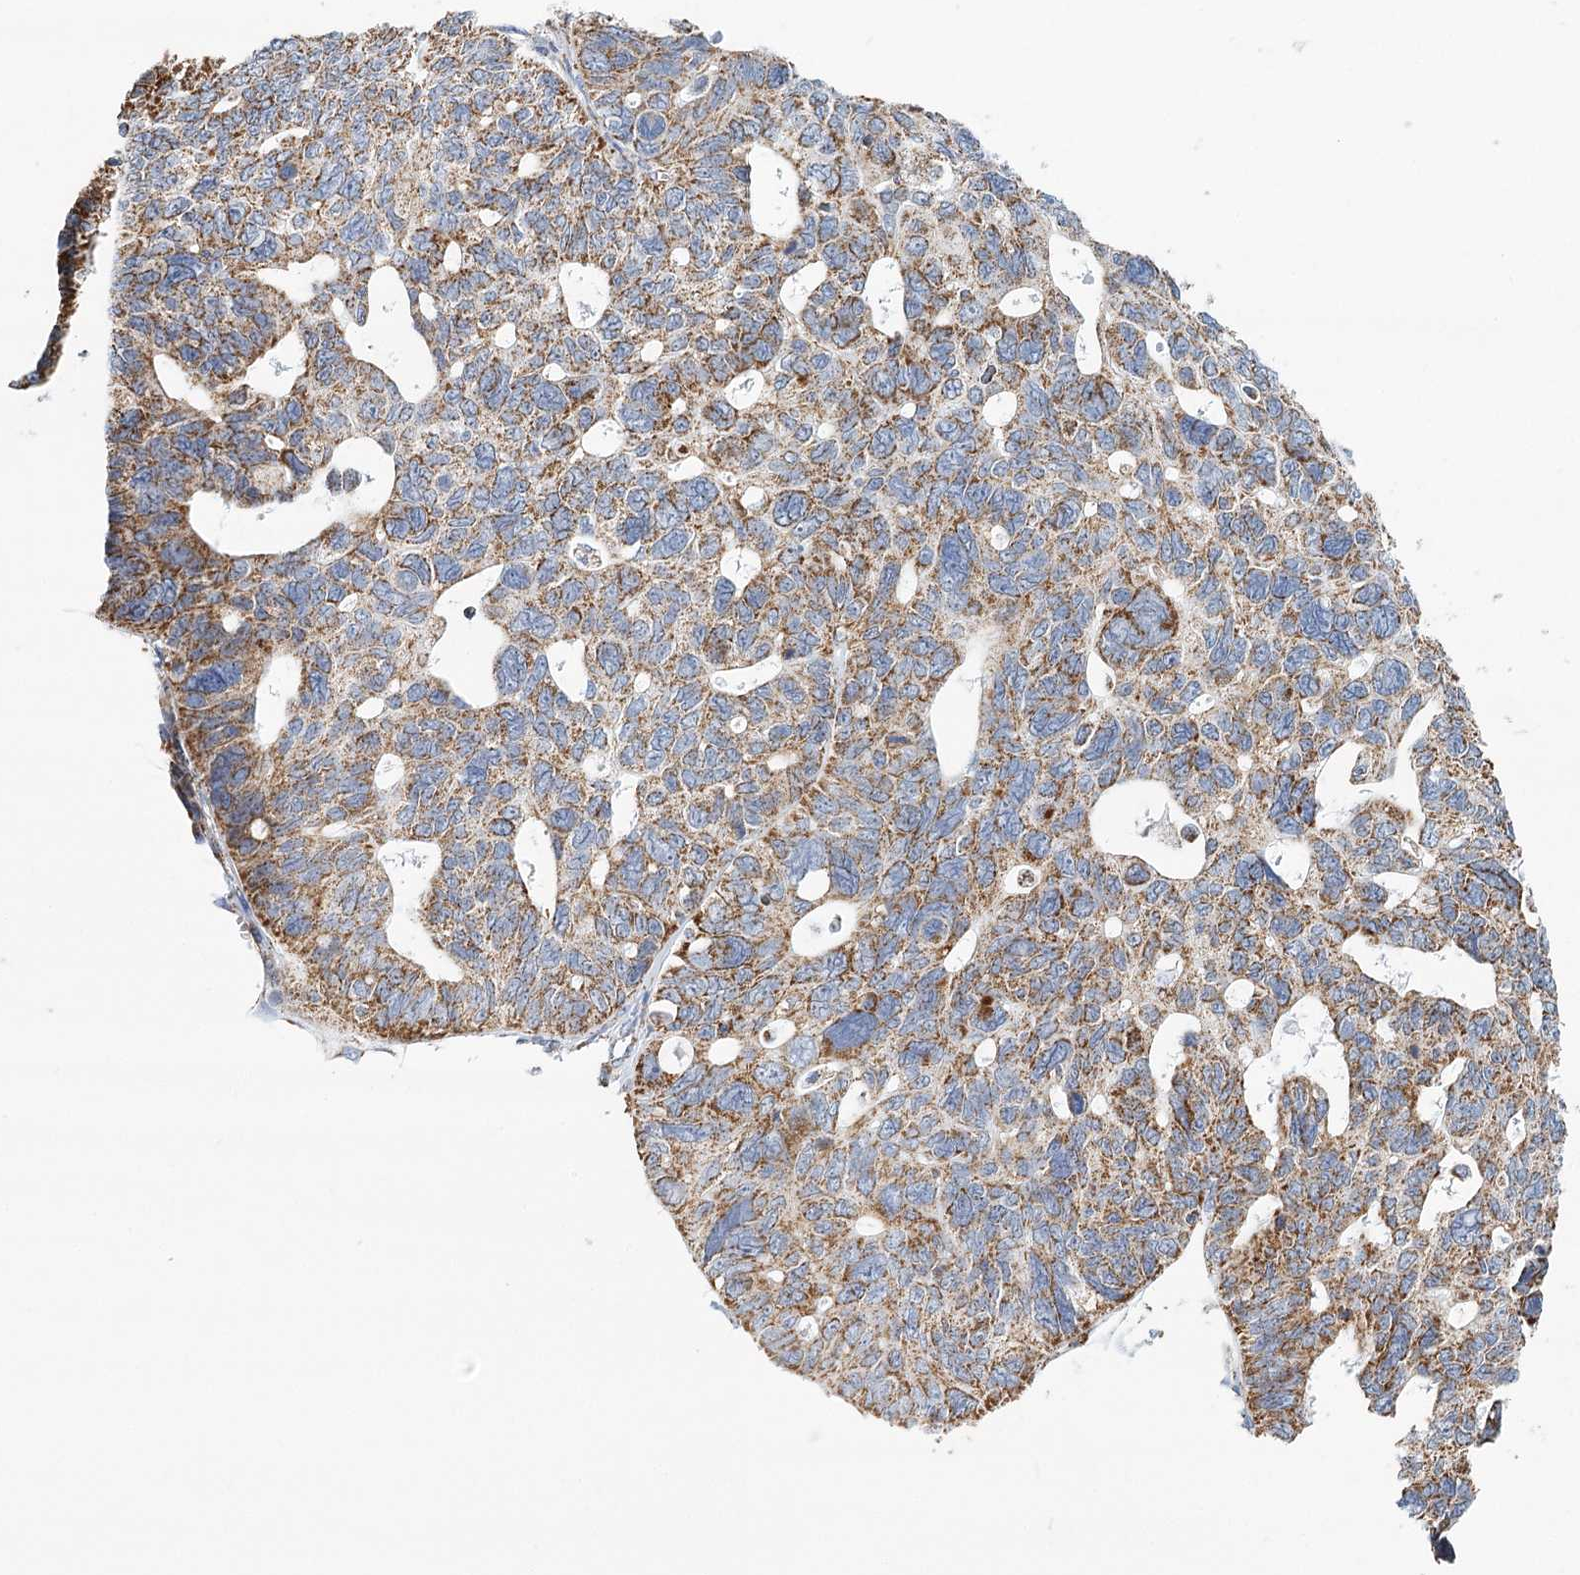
{"staining": {"intensity": "strong", "quantity": "25%-75%", "location": "cytoplasmic/membranous"}, "tissue": "ovarian cancer", "cell_type": "Tumor cells", "image_type": "cancer", "snomed": [{"axis": "morphology", "description": "Cystadenocarcinoma, serous, NOS"}, {"axis": "topography", "description": "Ovary"}], "caption": "High-magnification brightfield microscopy of ovarian serous cystadenocarcinoma stained with DAB (3,3'-diaminobenzidine) (brown) and counterstained with hematoxylin (blue). tumor cells exhibit strong cytoplasmic/membranous positivity is seen in about25%-75% of cells.", "gene": "LSS", "patient": {"sex": "female", "age": 79}}